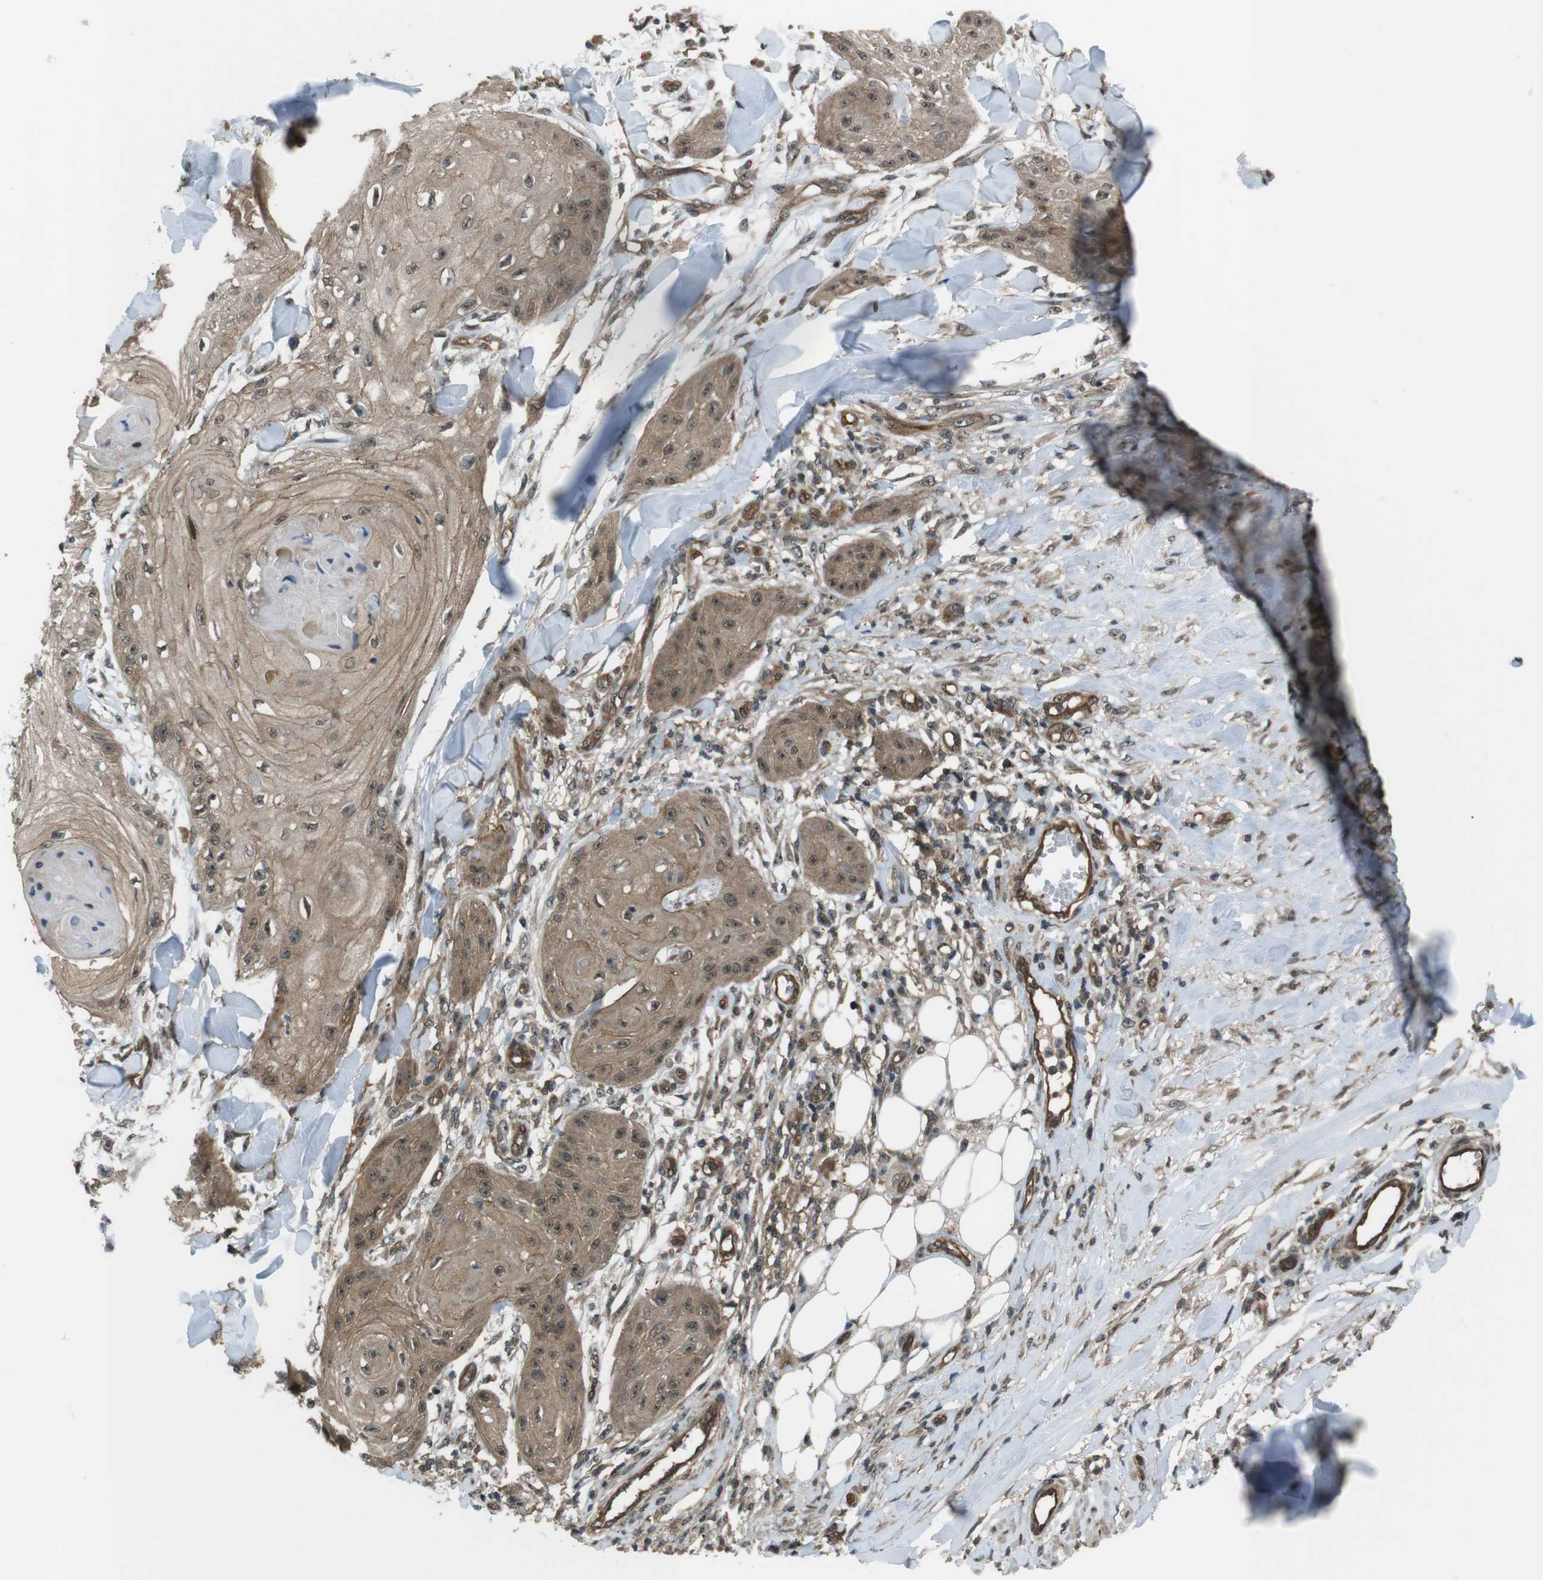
{"staining": {"intensity": "weak", "quantity": ">75%", "location": "cytoplasmic/membranous,nuclear"}, "tissue": "skin cancer", "cell_type": "Tumor cells", "image_type": "cancer", "snomed": [{"axis": "morphology", "description": "Squamous cell carcinoma, NOS"}, {"axis": "topography", "description": "Skin"}], "caption": "An image of skin cancer (squamous cell carcinoma) stained for a protein displays weak cytoplasmic/membranous and nuclear brown staining in tumor cells.", "gene": "TIAM2", "patient": {"sex": "male", "age": 74}}